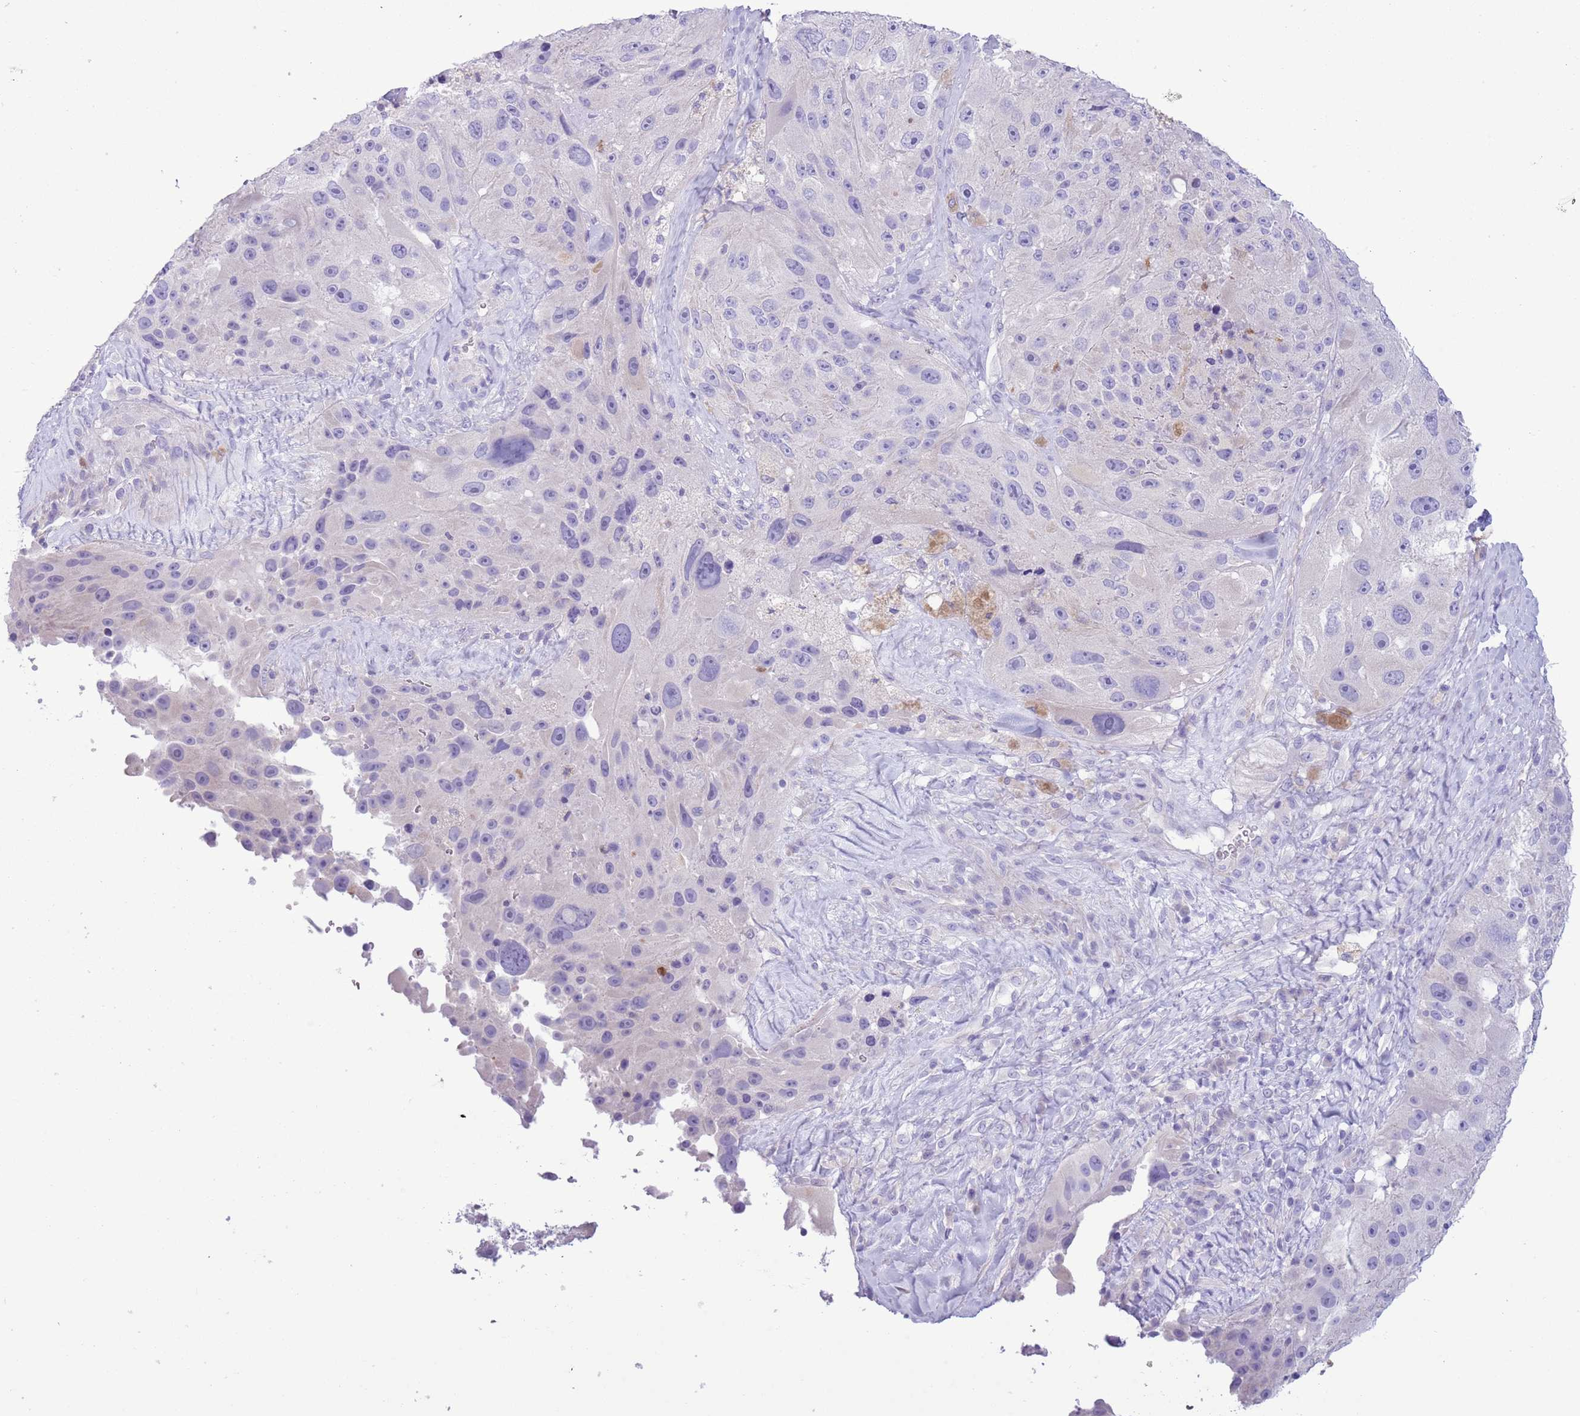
{"staining": {"intensity": "negative", "quantity": "none", "location": "none"}, "tissue": "melanoma", "cell_type": "Tumor cells", "image_type": "cancer", "snomed": [{"axis": "morphology", "description": "Malignant melanoma, Metastatic site"}, {"axis": "topography", "description": "Lymph node"}], "caption": "Immunohistochemistry (IHC) histopathology image of malignant melanoma (metastatic site) stained for a protein (brown), which exhibits no staining in tumor cells. (DAB (3,3'-diaminobenzidine) immunohistochemistry (IHC) visualized using brightfield microscopy, high magnification).", "gene": "OR6M1", "patient": {"sex": "male", "age": 62}}